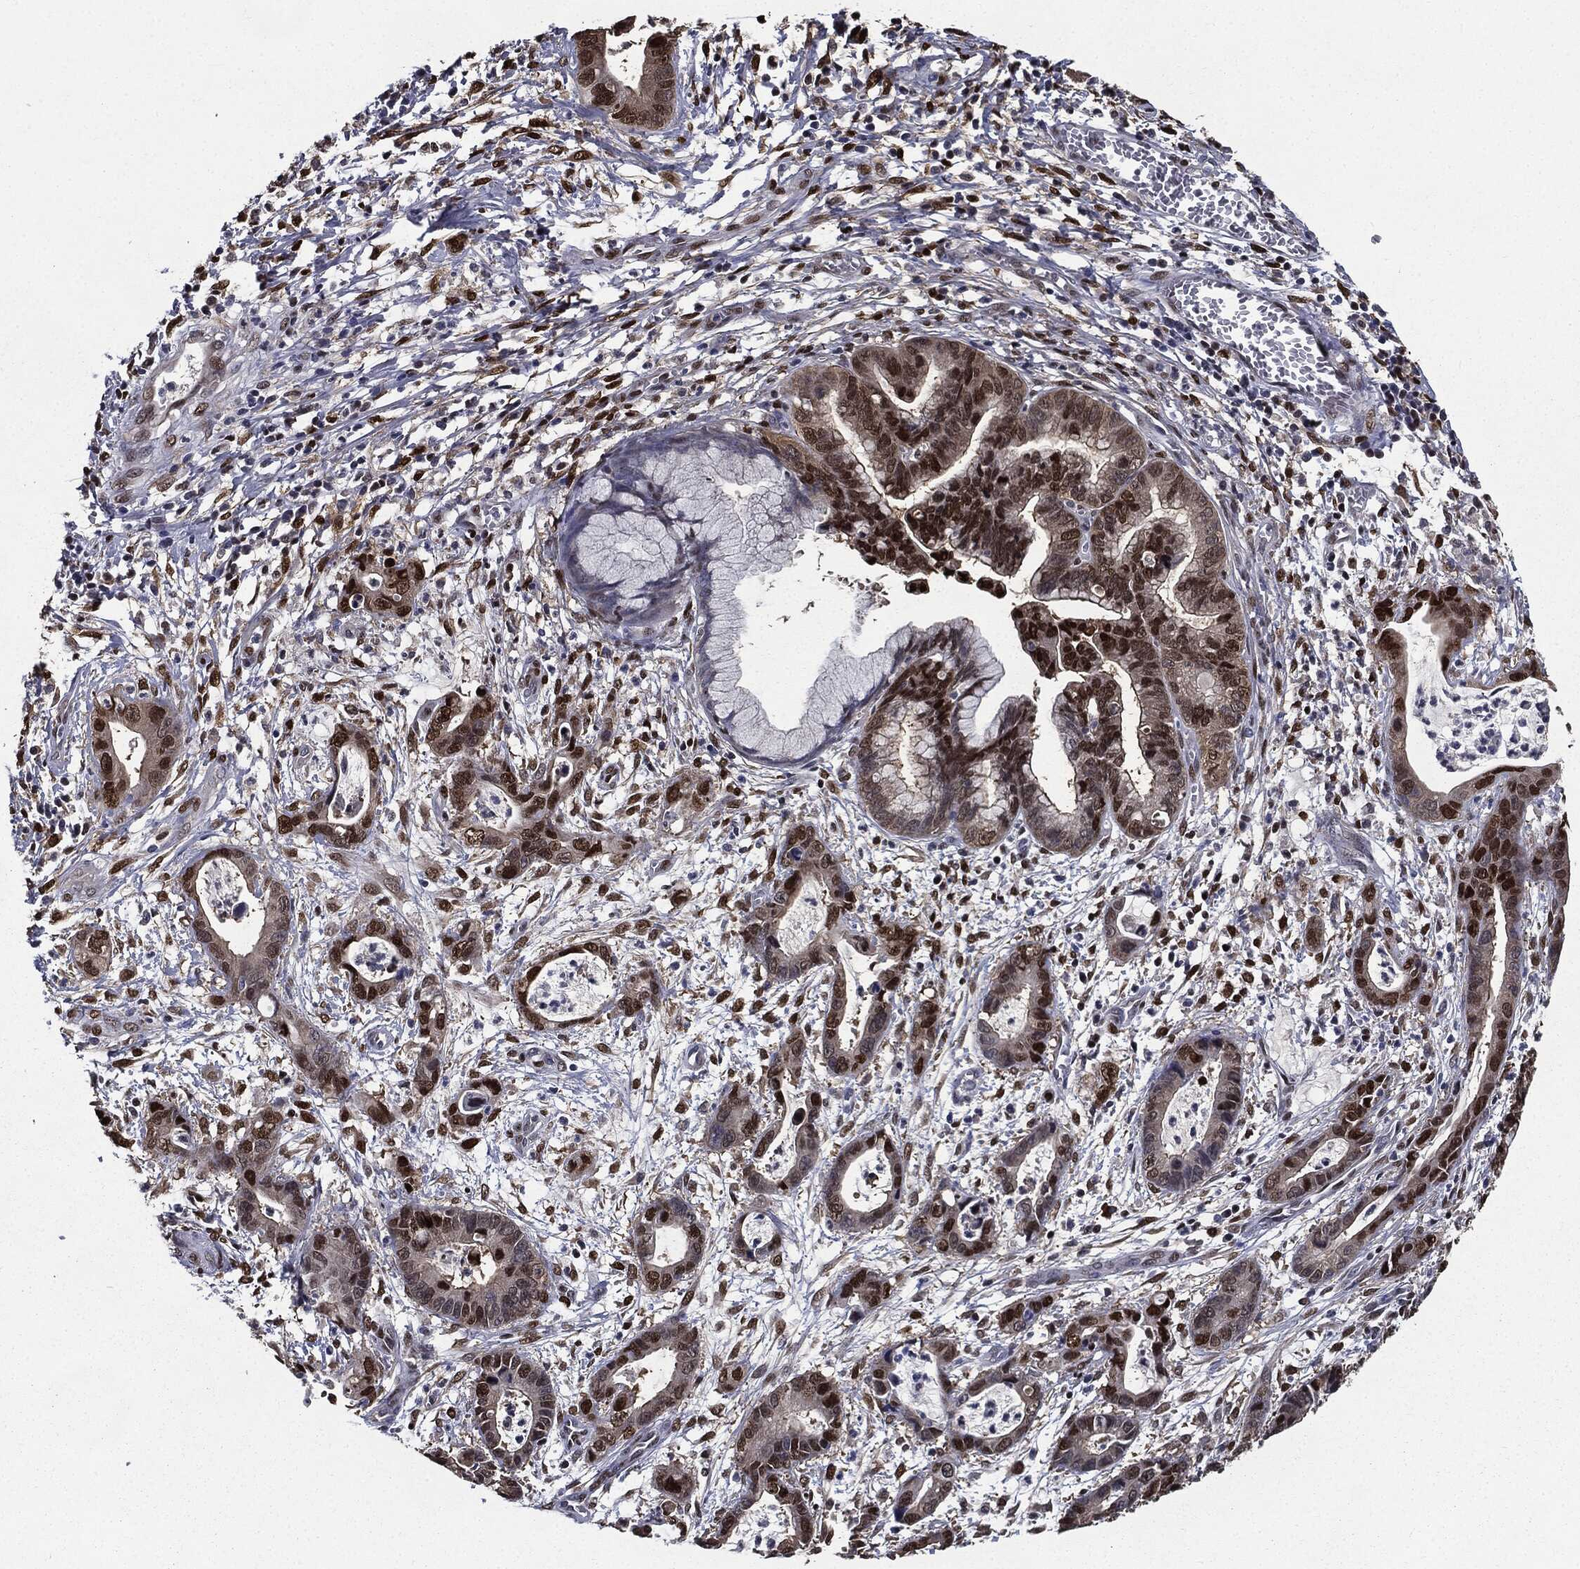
{"staining": {"intensity": "strong", "quantity": "<25%", "location": "nuclear"}, "tissue": "cervical cancer", "cell_type": "Tumor cells", "image_type": "cancer", "snomed": [{"axis": "morphology", "description": "Adenocarcinoma, NOS"}, {"axis": "topography", "description": "Cervix"}], "caption": "DAB immunohistochemical staining of human cervical cancer exhibits strong nuclear protein positivity in about <25% of tumor cells. The staining was performed using DAB (3,3'-diaminobenzidine) to visualize the protein expression in brown, while the nuclei were stained in blue with hematoxylin (Magnification: 20x).", "gene": "JUN", "patient": {"sex": "female", "age": 44}}